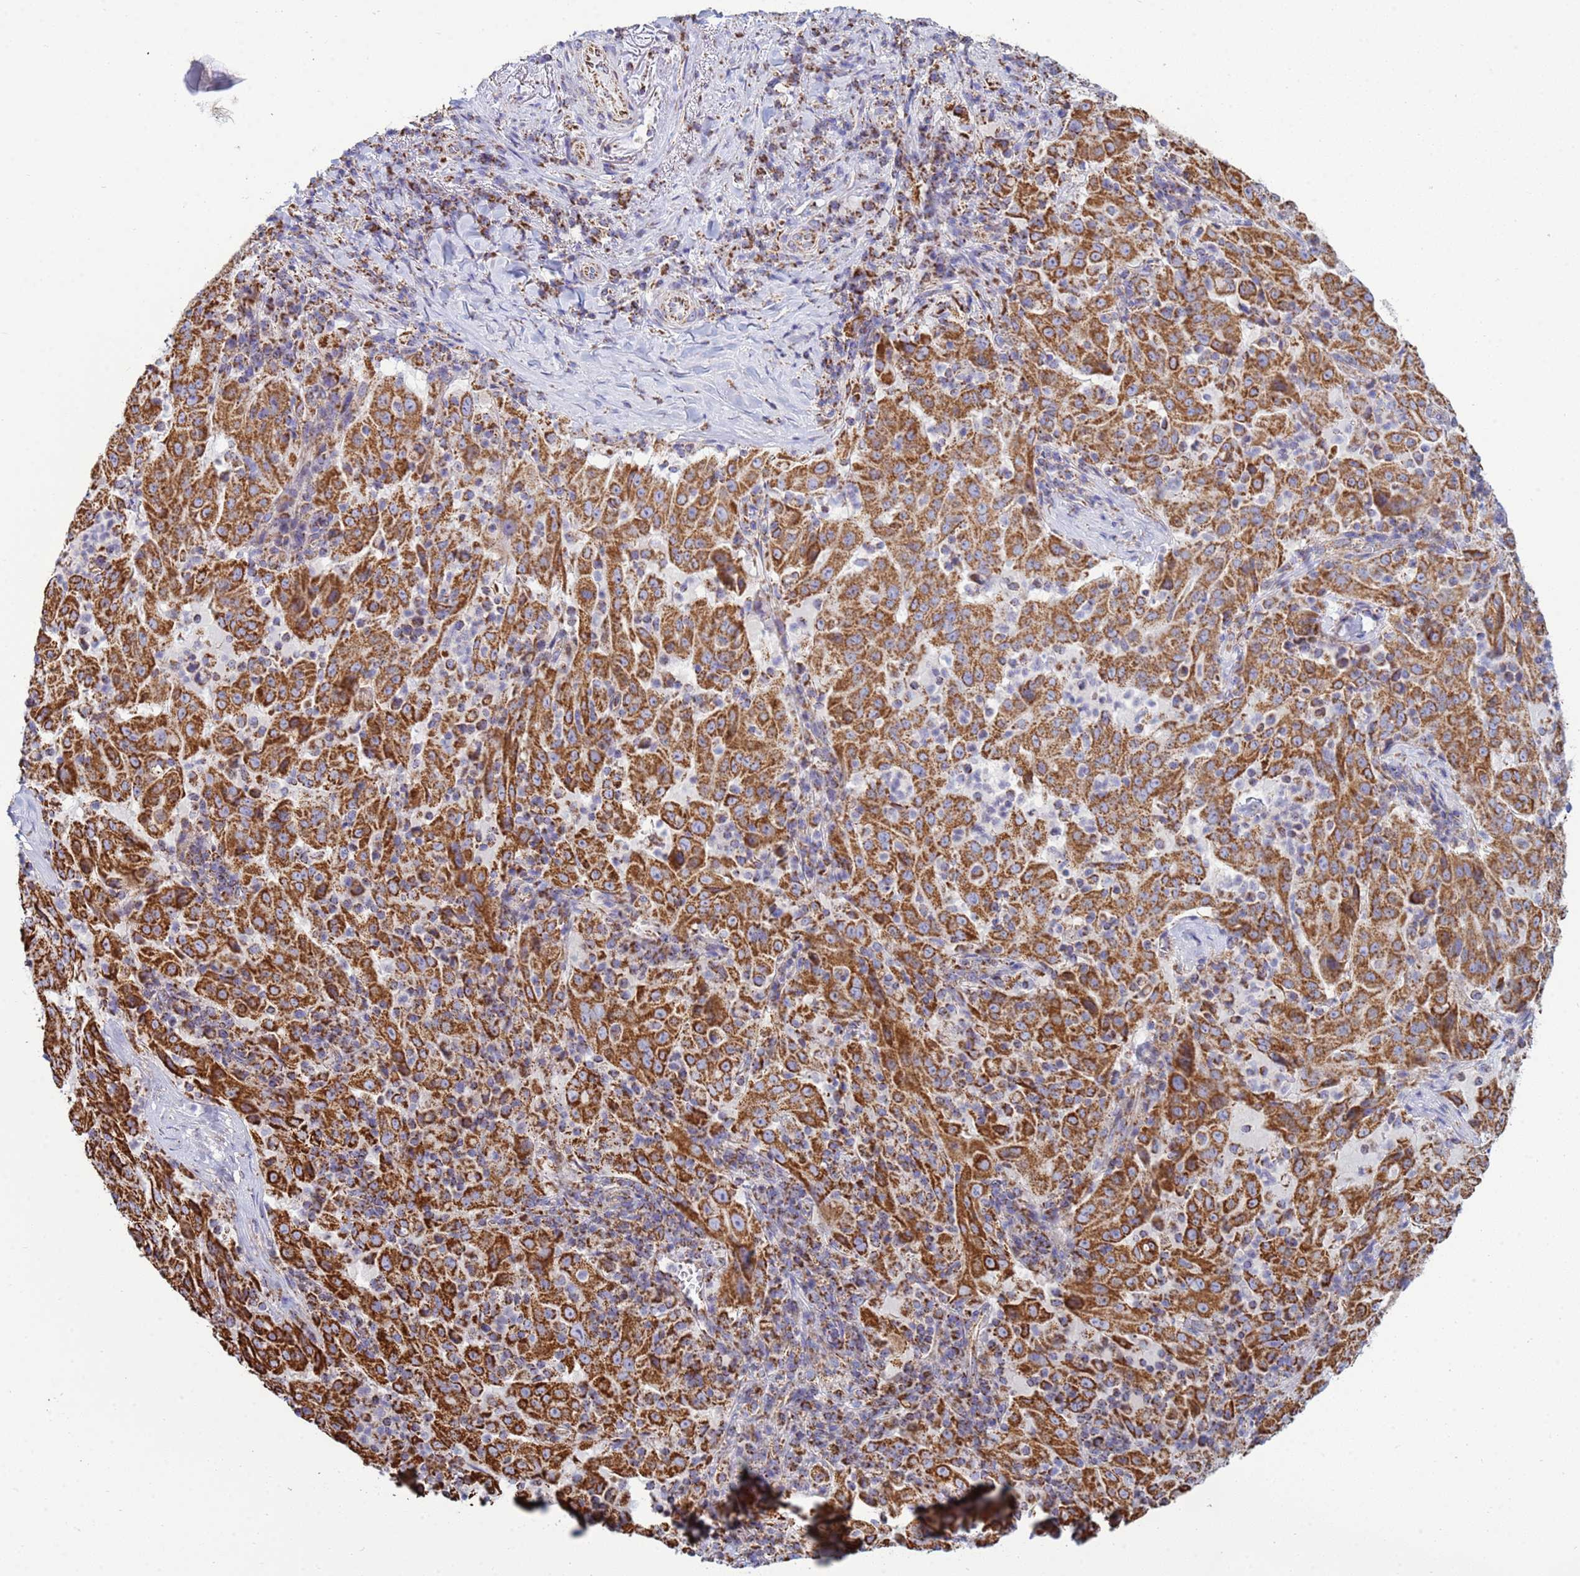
{"staining": {"intensity": "strong", "quantity": ">75%", "location": "cytoplasmic/membranous"}, "tissue": "pancreatic cancer", "cell_type": "Tumor cells", "image_type": "cancer", "snomed": [{"axis": "morphology", "description": "Adenocarcinoma, NOS"}, {"axis": "topography", "description": "Pancreas"}], "caption": "Adenocarcinoma (pancreatic) stained with a brown dye demonstrates strong cytoplasmic/membranous positive expression in approximately >75% of tumor cells.", "gene": "COQ4", "patient": {"sex": "male", "age": 63}}